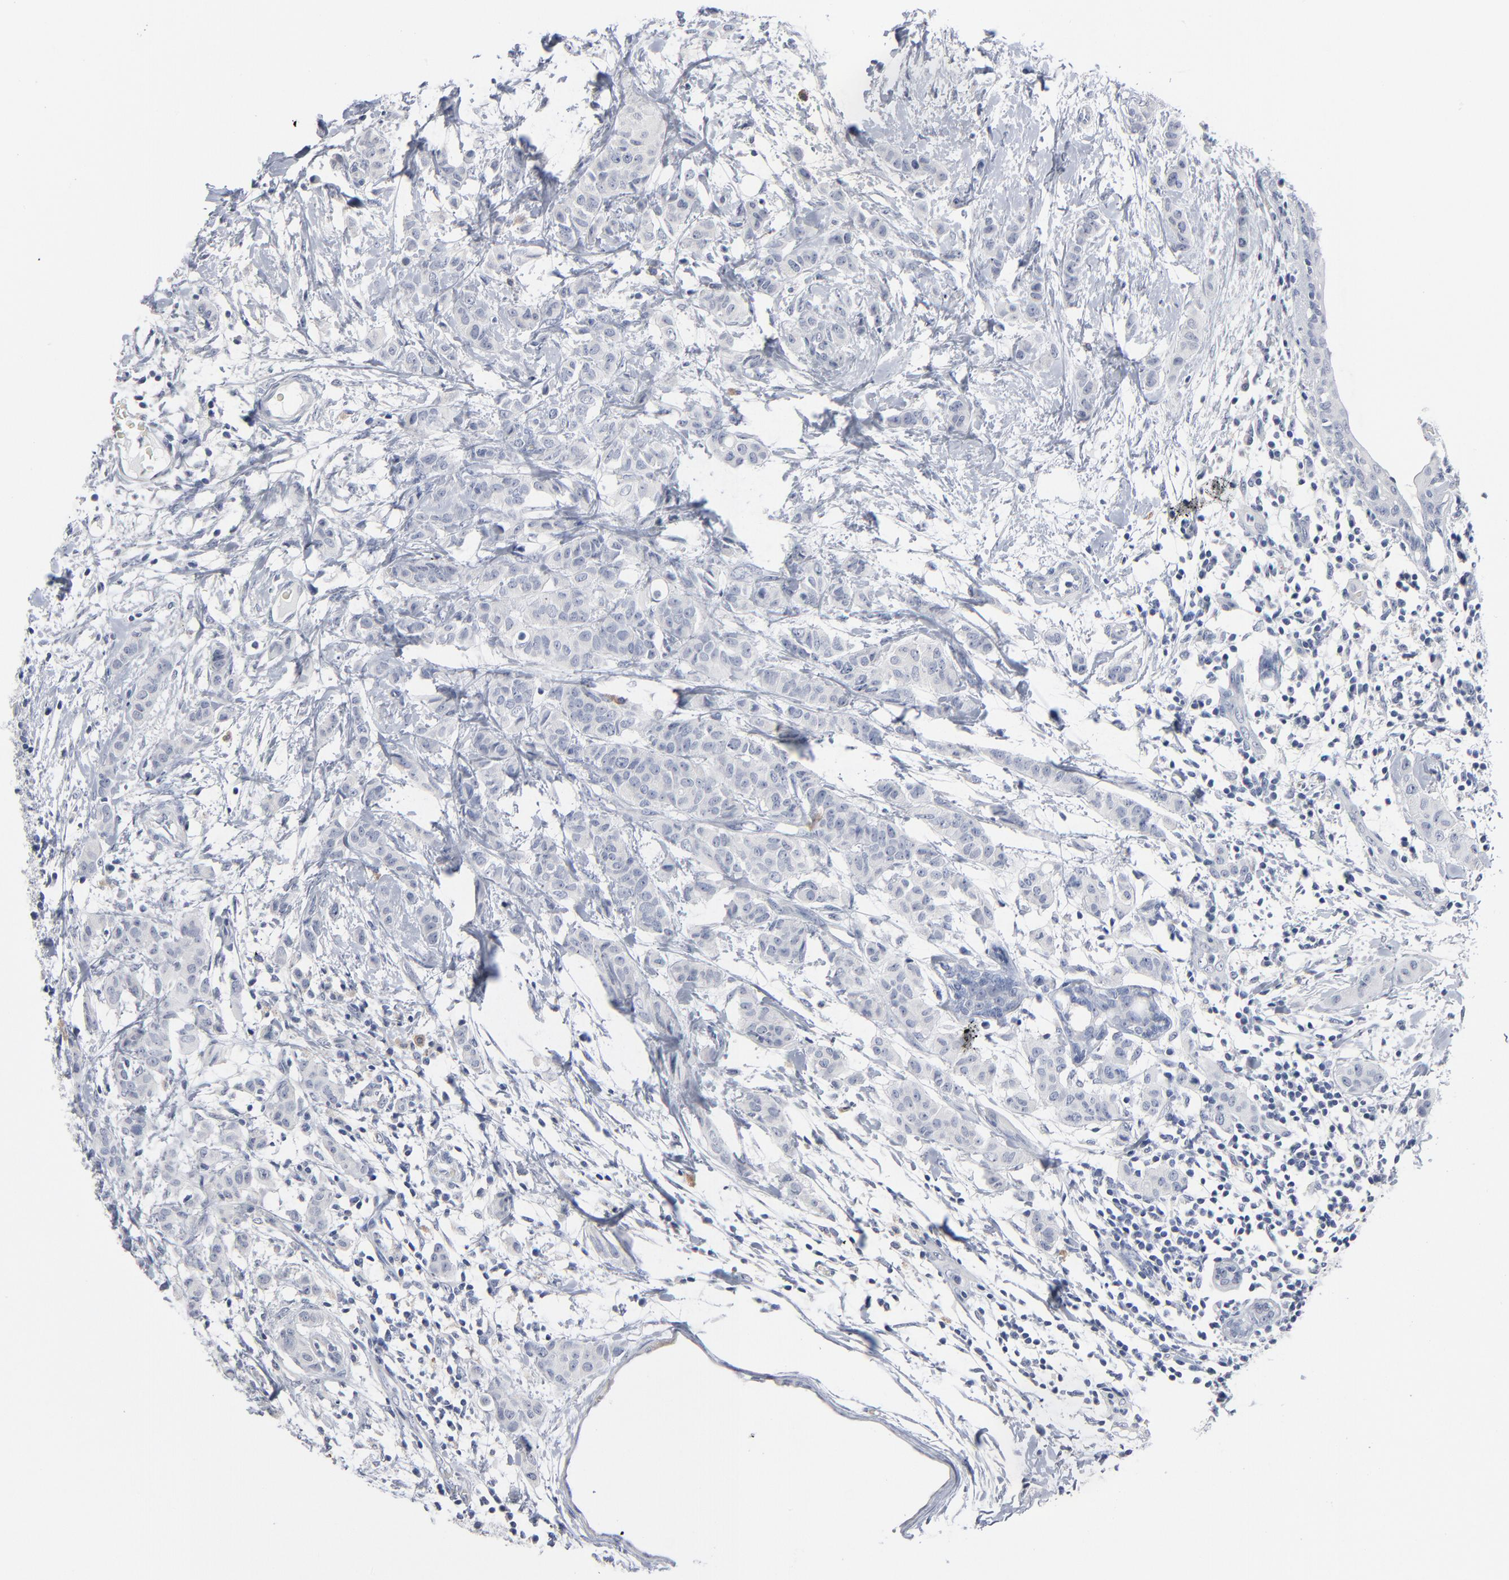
{"staining": {"intensity": "negative", "quantity": "none", "location": "none"}, "tissue": "breast cancer", "cell_type": "Tumor cells", "image_type": "cancer", "snomed": [{"axis": "morphology", "description": "Duct carcinoma"}, {"axis": "topography", "description": "Breast"}], "caption": "The histopathology image shows no staining of tumor cells in breast intraductal carcinoma. The staining is performed using DAB brown chromogen with nuclei counter-stained in using hematoxylin.", "gene": "PAGE1", "patient": {"sex": "female", "age": 40}}